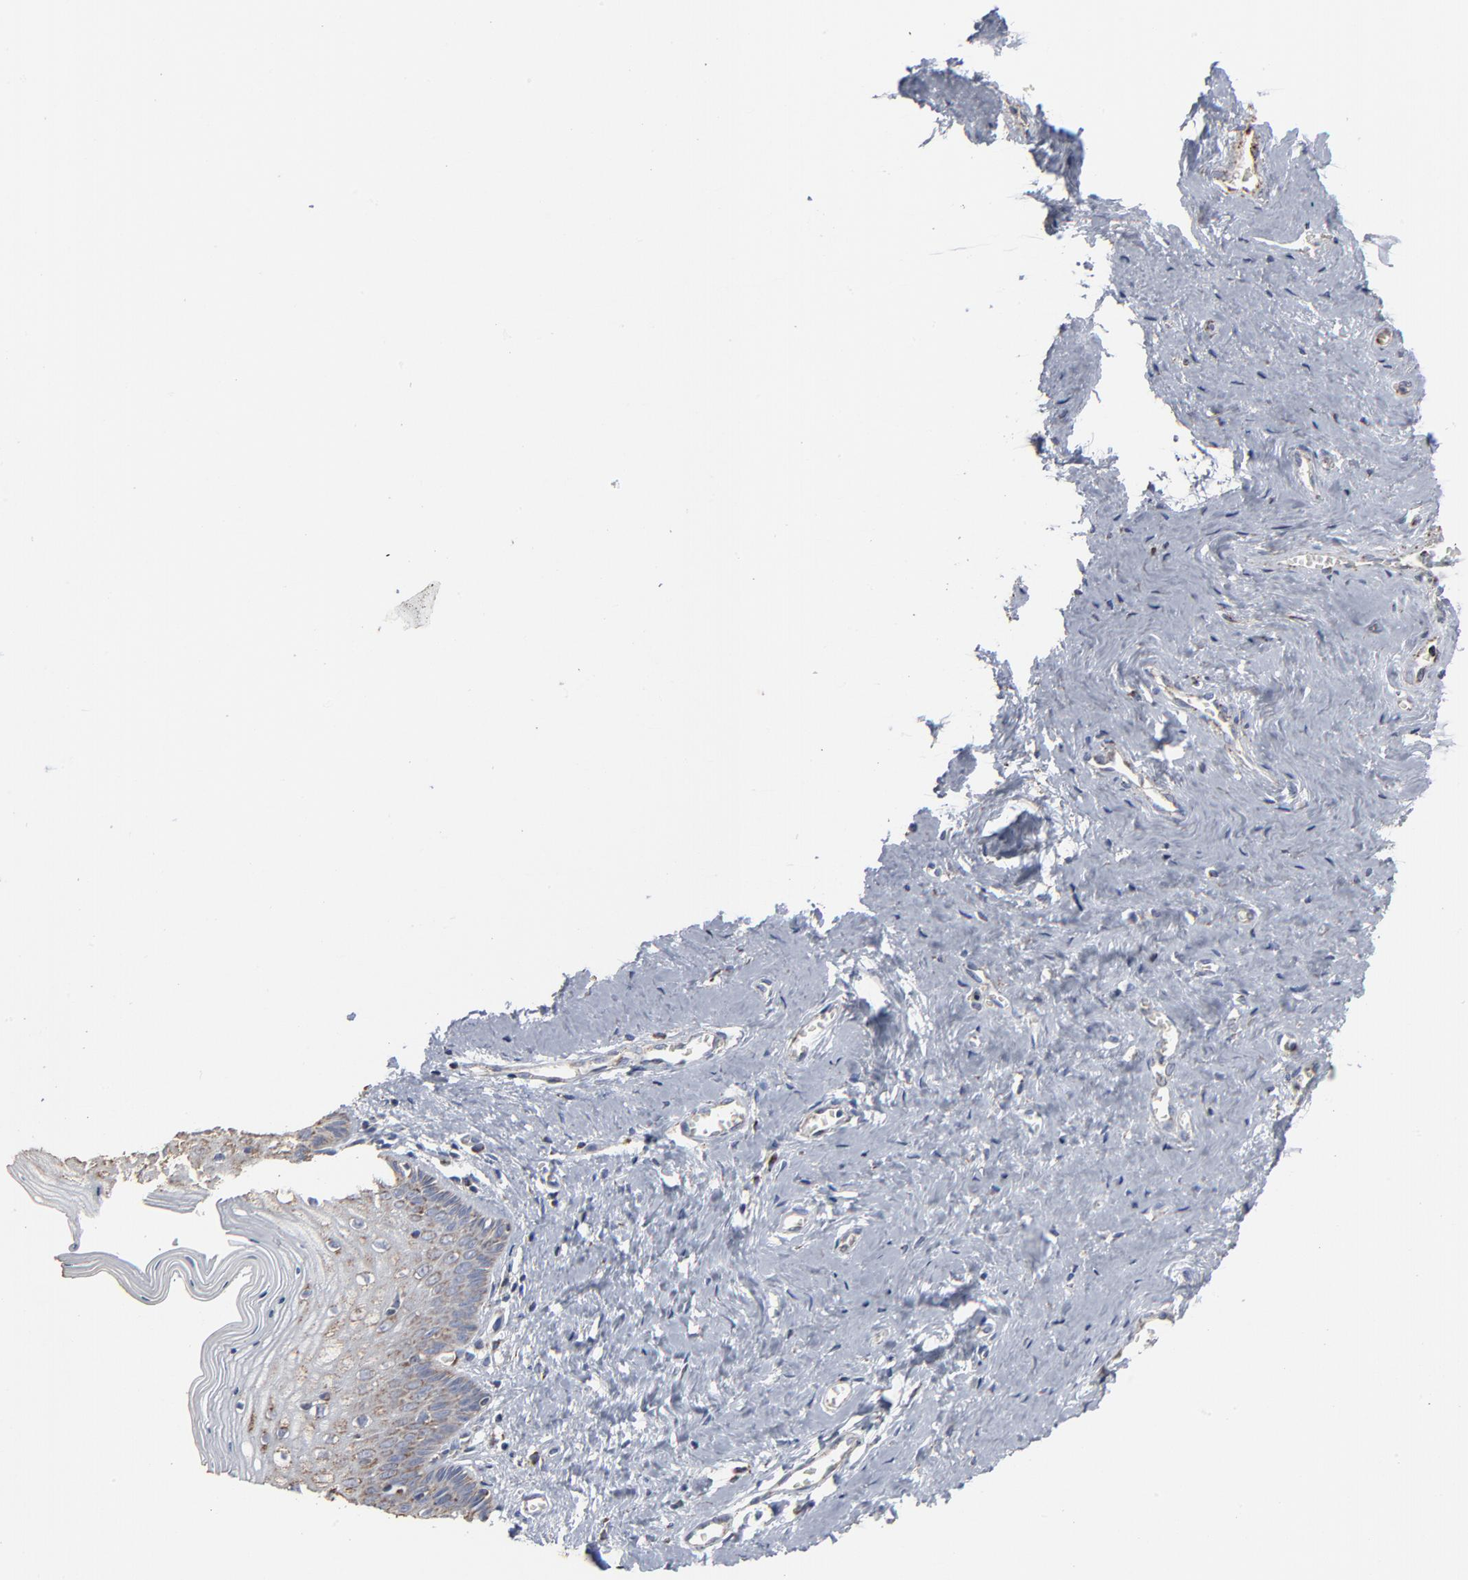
{"staining": {"intensity": "moderate", "quantity": "25%-75%", "location": "cytoplasmic/membranous"}, "tissue": "vagina", "cell_type": "Squamous epithelial cells", "image_type": "normal", "snomed": [{"axis": "morphology", "description": "Normal tissue, NOS"}, {"axis": "topography", "description": "Vagina"}], "caption": "IHC (DAB) staining of unremarkable vagina demonstrates moderate cytoplasmic/membranous protein expression in approximately 25%-75% of squamous epithelial cells. (DAB (3,3'-diaminobenzidine) IHC with brightfield microscopy, high magnification).", "gene": "UQCRC1", "patient": {"sex": "female", "age": 46}}